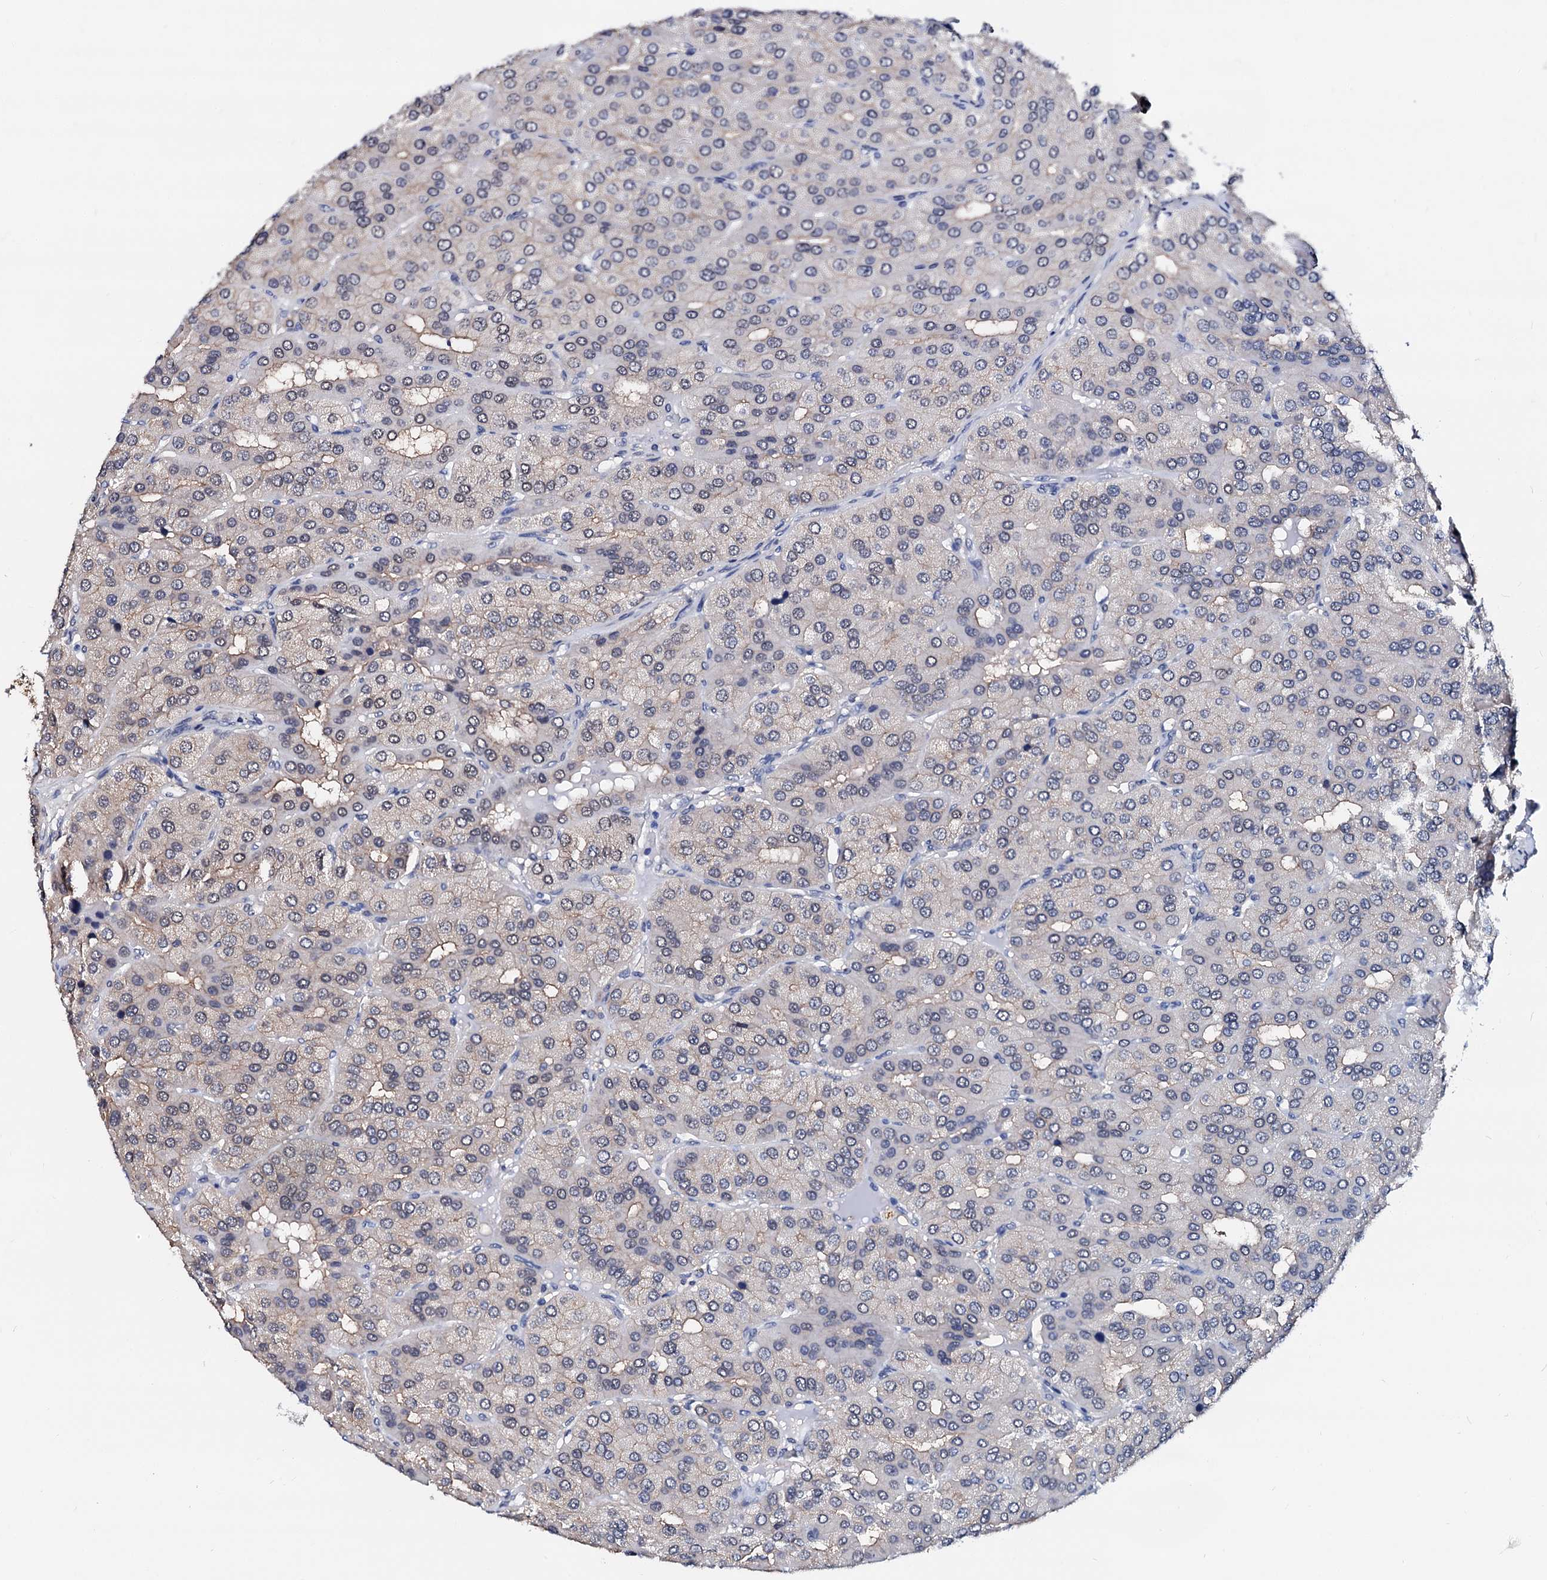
{"staining": {"intensity": "moderate", "quantity": "<25%", "location": "cytoplasmic/membranous,nuclear"}, "tissue": "parathyroid gland", "cell_type": "Glandular cells", "image_type": "normal", "snomed": [{"axis": "morphology", "description": "Normal tissue, NOS"}, {"axis": "morphology", "description": "Adenoma, NOS"}, {"axis": "topography", "description": "Parathyroid gland"}], "caption": "Parathyroid gland stained for a protein (brown) exhibits moderate cytoplasmic/membranous,nuclear positive expression in approximately <25% of glandular cells.", "gene": "CSN2", "patient": {"sex": "female", "age": 86}}